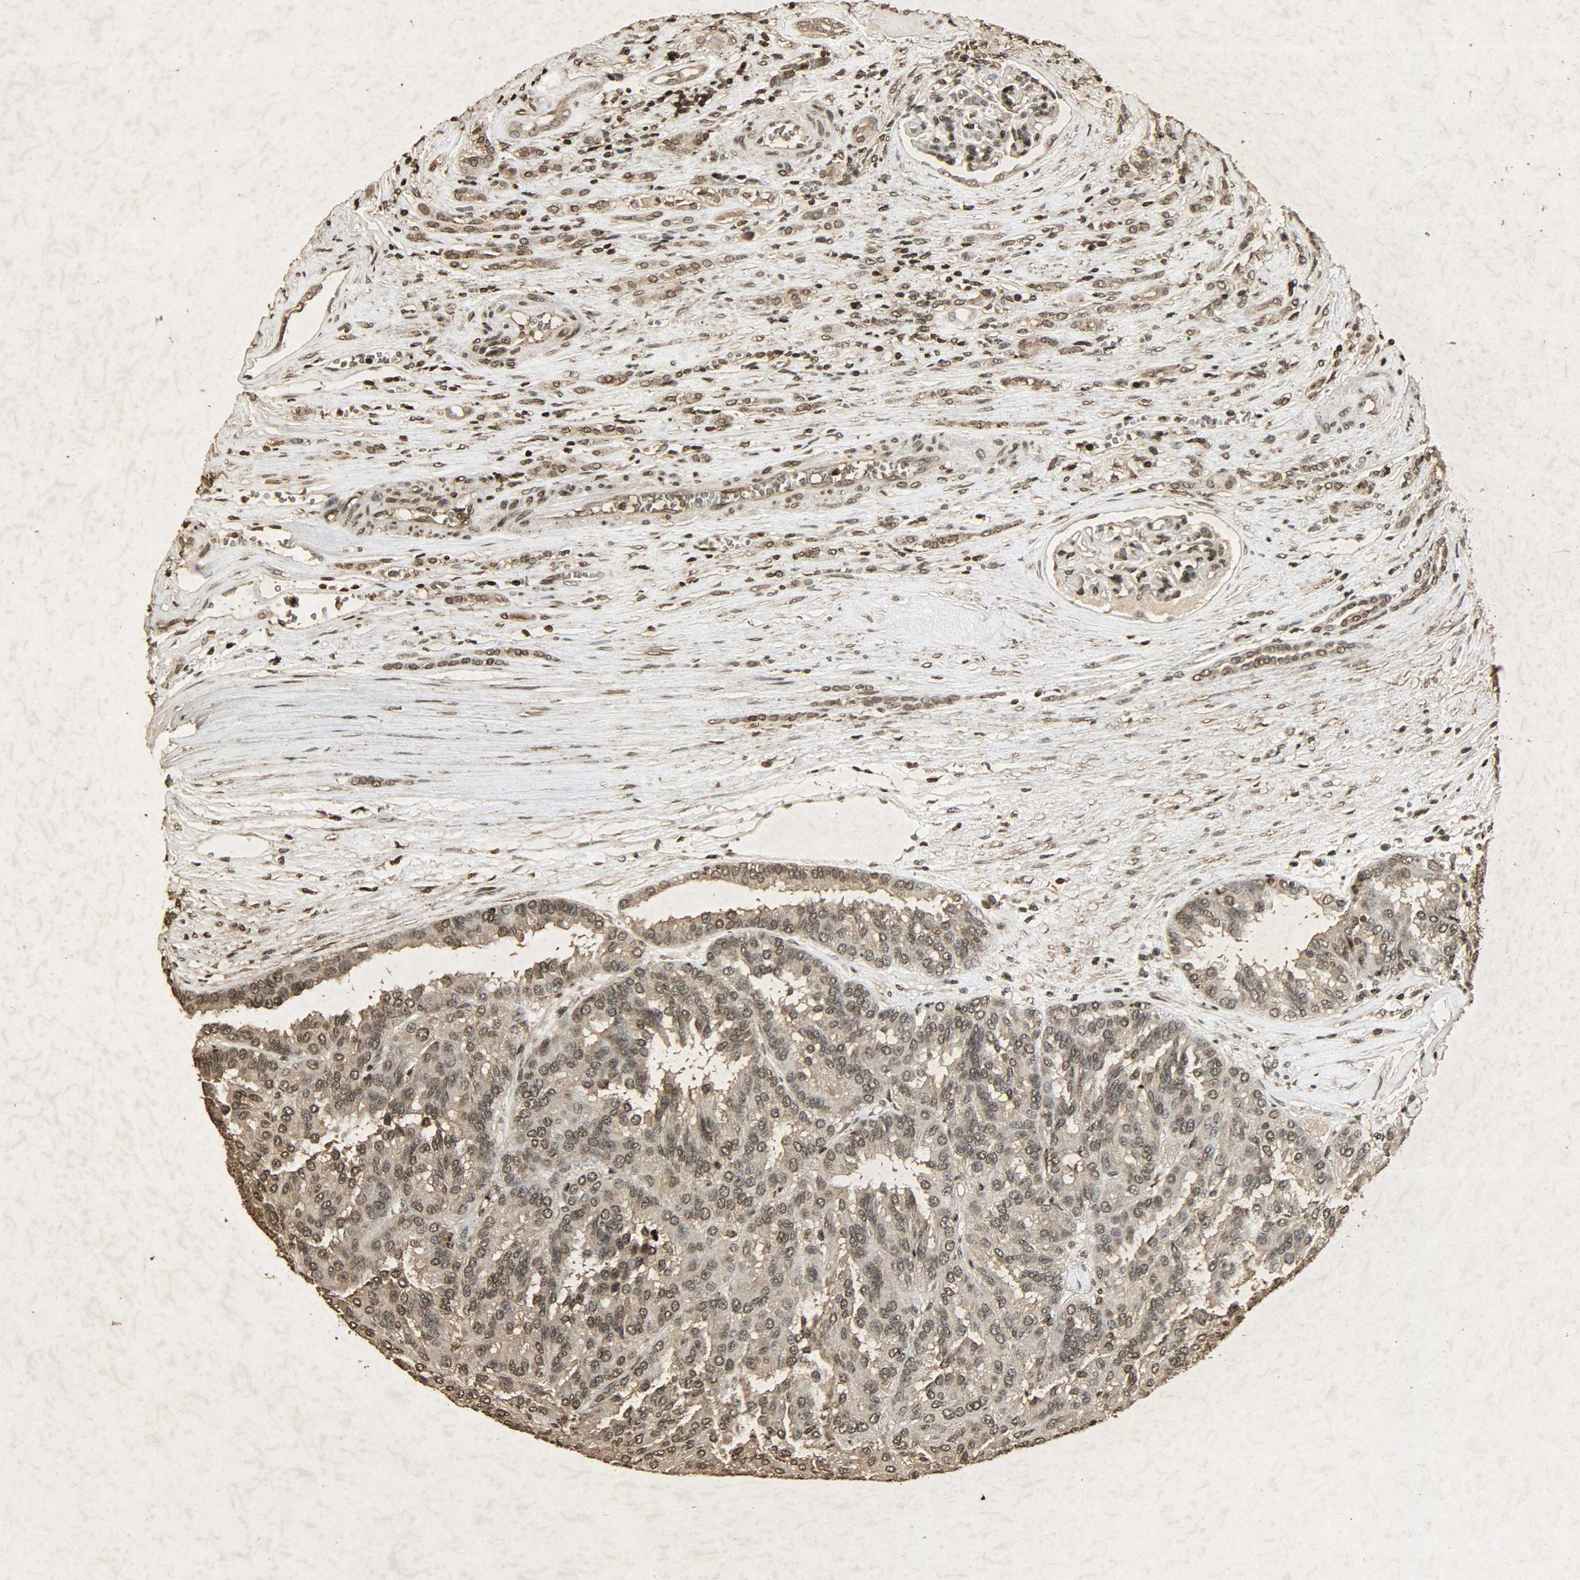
{"staining": {"intensity": "moderate", "quantity": ">75%", "location": "cytoplasmic/membranous,nuclear"}, "tissue": "renal cancer", "cell_type": "Tumor cells", "image_type": "cancer", "snomed": [{"axis": "morphology", "description": "Adenocarcinoma, NOS"}, {"axis": "topography", "description": "Kidney"}], "caption": "Renal adenocarcinoma tissue reveals moderate cytoplasmic/membranous and nuclear staining in approximately >75% of tumor cells (Stains: DAB in brown, nuclei in blue, Microscopy: brightfield microscopy at high magnification).", "gene": "PPP3R1", "patient": {"sex": "male", "age": 46}}